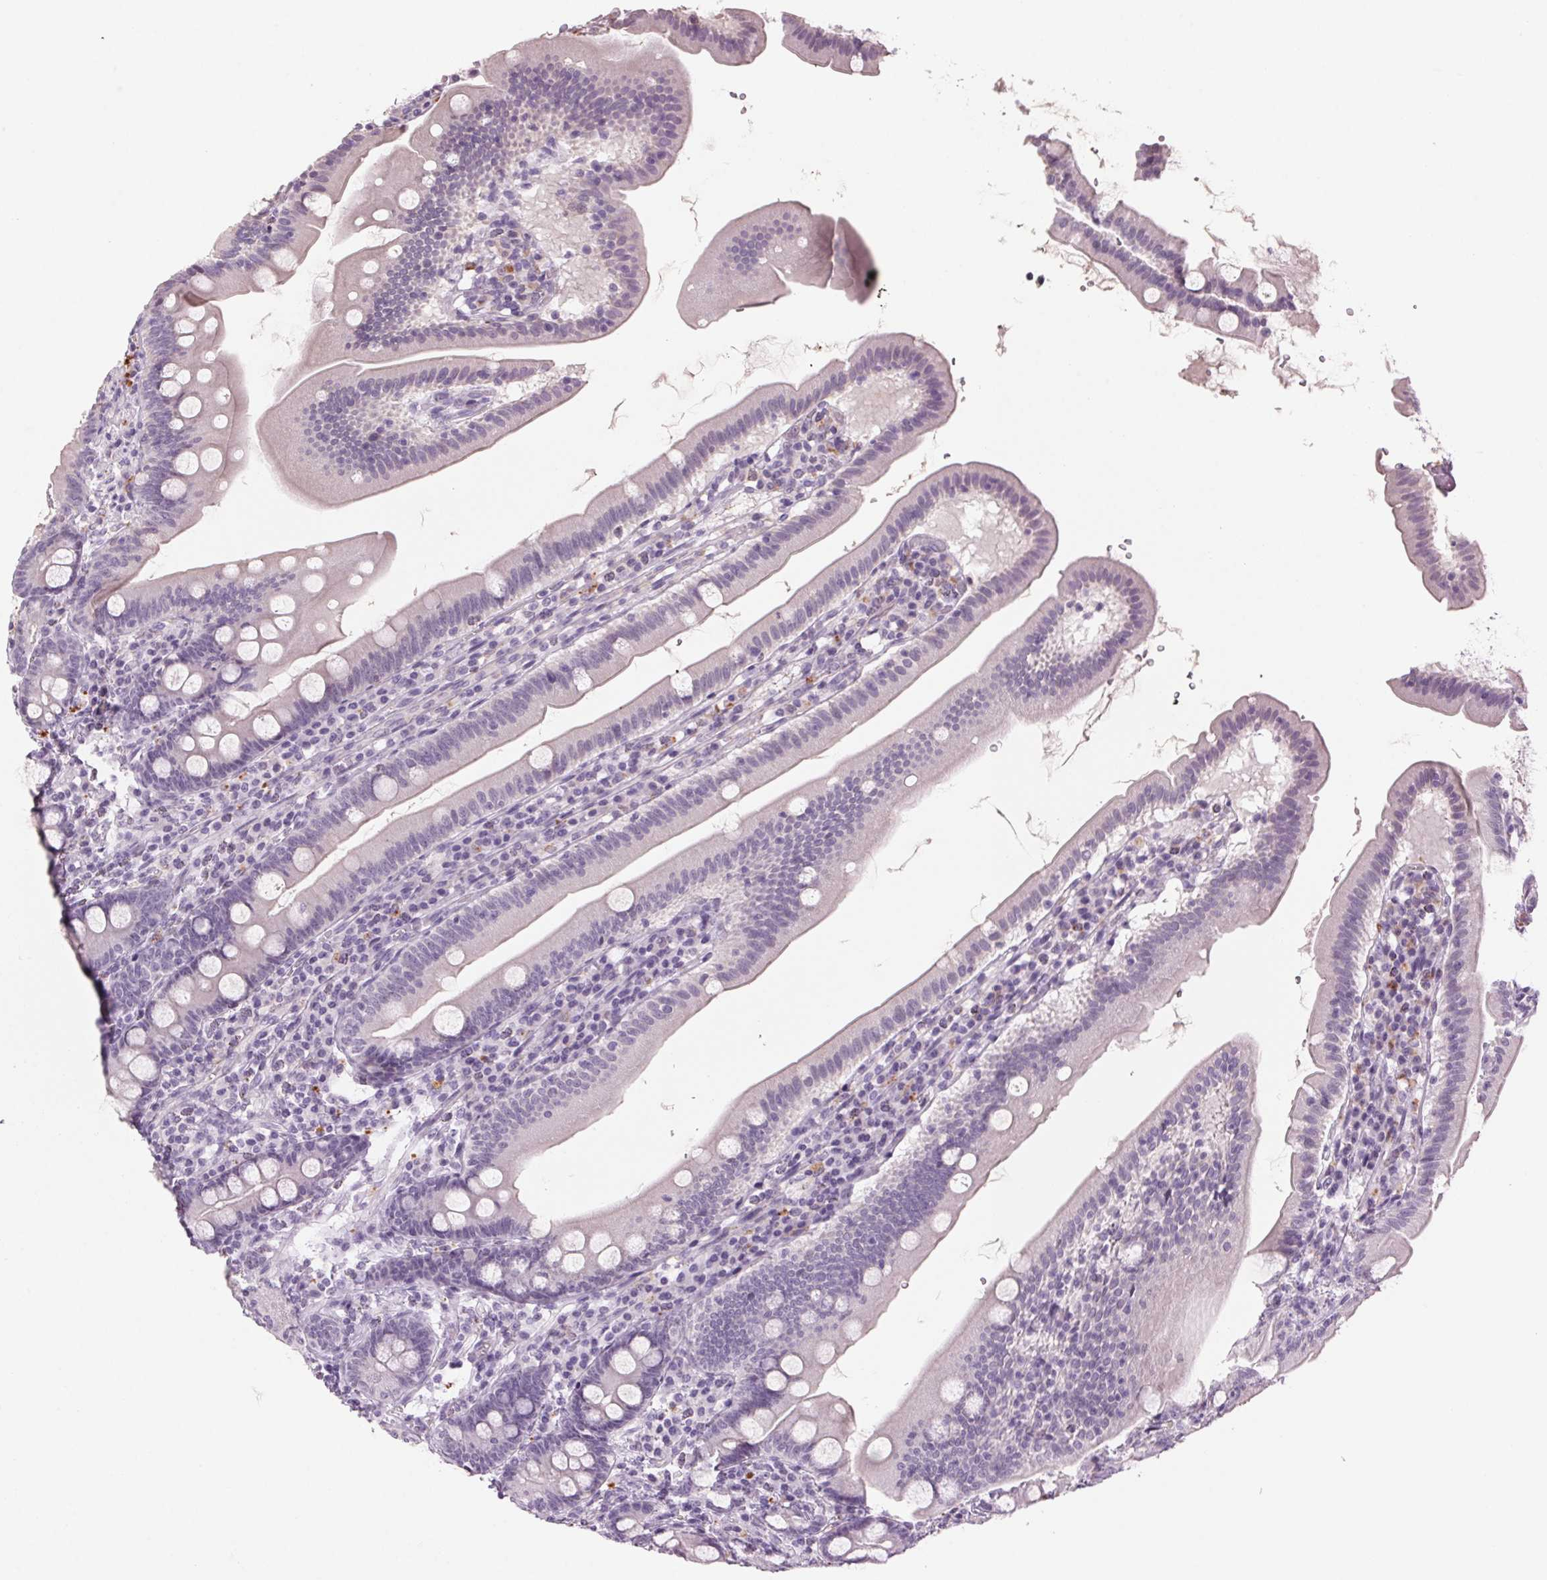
{"staining": {"intensity": "negative", "quantity": "none", "location": "none"}, "tissue": "duodenum", "cell_type": "Glandular cells", "image_type": "normal", "snomed": [{"axis": "morphology", "description": "Normal tissue, NOS"}, {"axis": "topography", "description": "Duodenum"}], "caption": "Photomicrograph shows no significant protein positivity in glandular cells of unremarkable duodenum. (DAB immunohistochemistry, high magnification).", "gene": "MPO", "patient": {"sex": "female", "age": 67}}